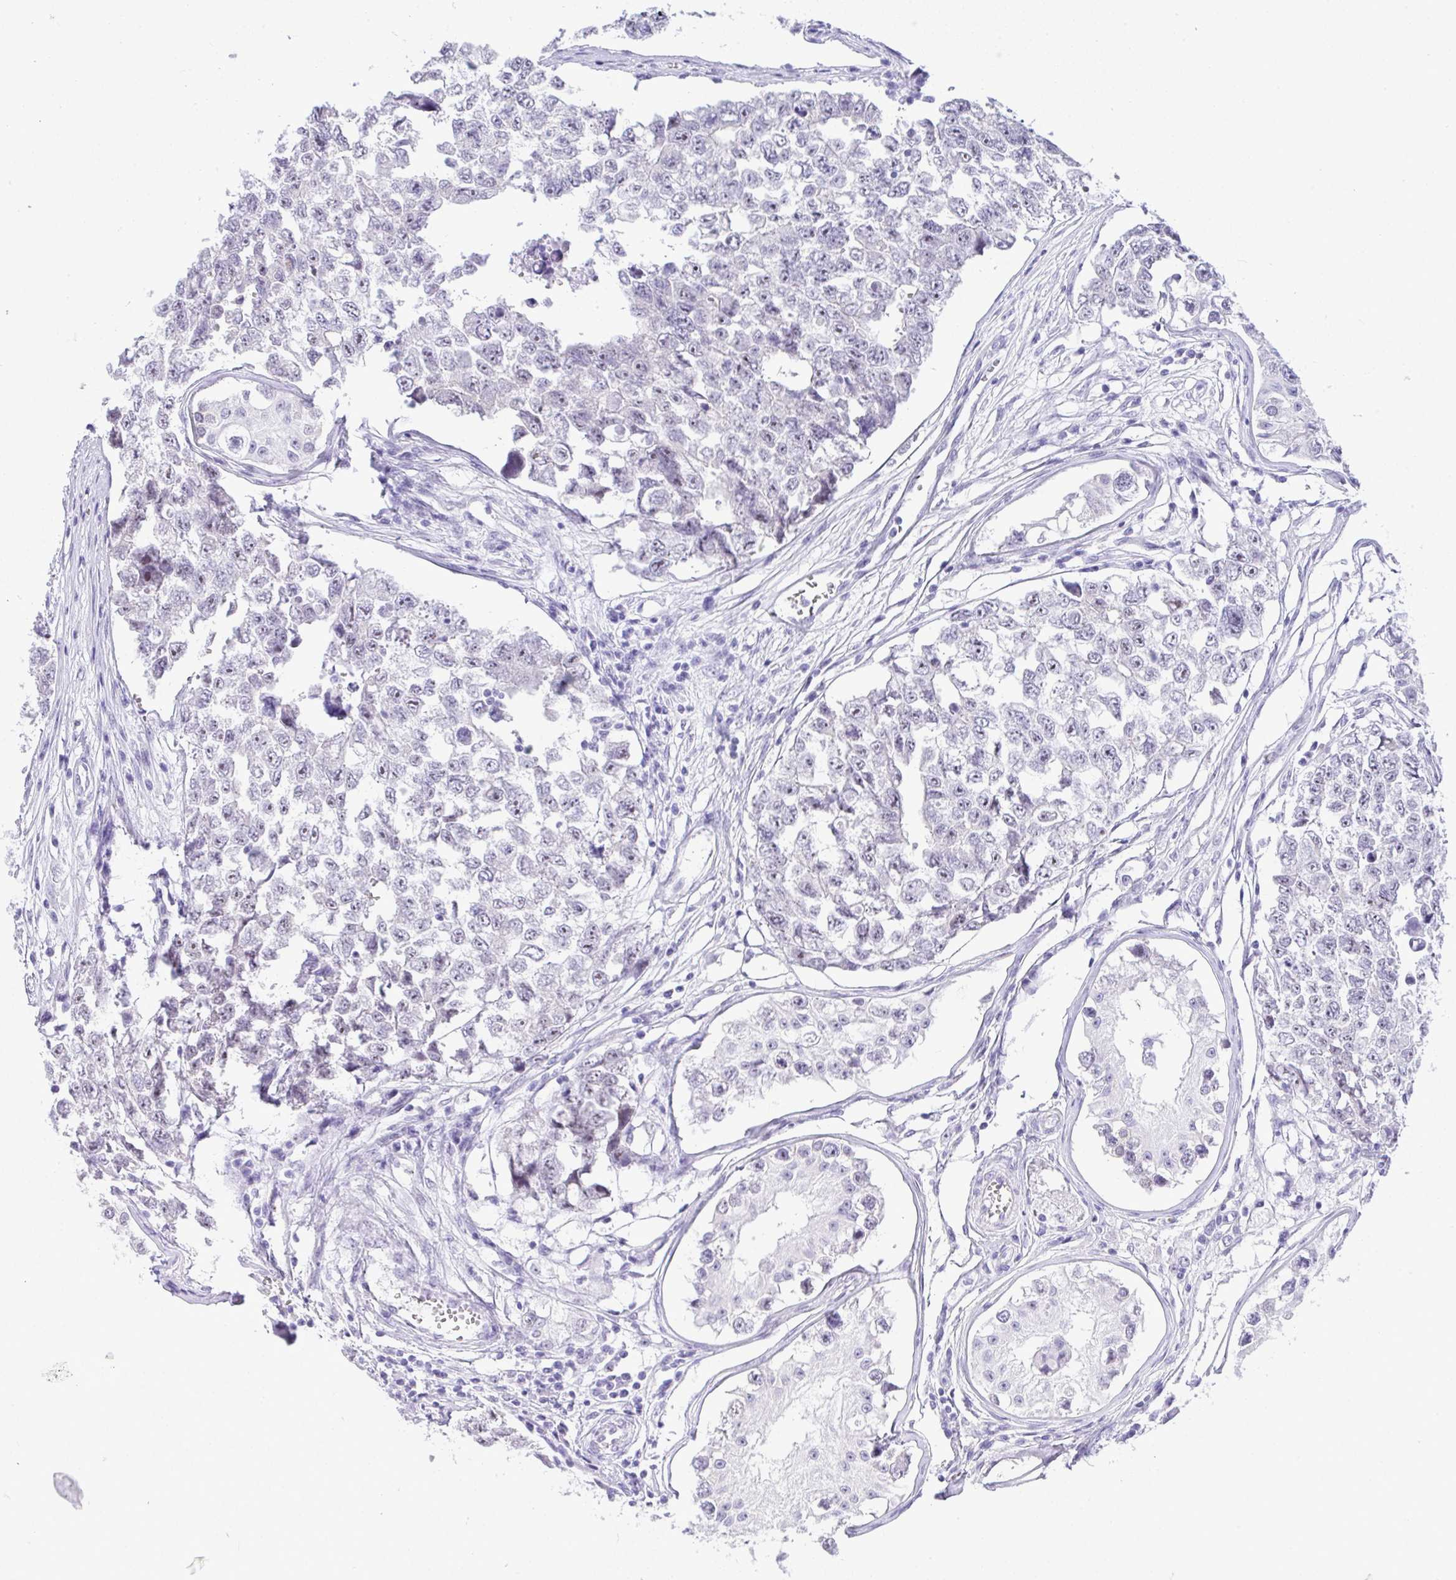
{"staining": {"intensity": "negative", "quantity": "none", "location": "none"}, "tissue": "testis cancer", "cell_type": "Tumor cells", "image_type": "cancer", "snomed": [{"axis": "morphology", "description": "Carcinoma, Embryonal, NOS"}, {"axis": "topography", "description": "Testis"}], "caption": "Tumor cells show no significant protein staining in testis cancer. The staining is performed using DAB (3,3'-diaminobenzidine) brown chromogen with nuclei counter-stained in using hematoxylin.", "gene": "YBX2", "patient": {"sex": "male", "age": 18}}